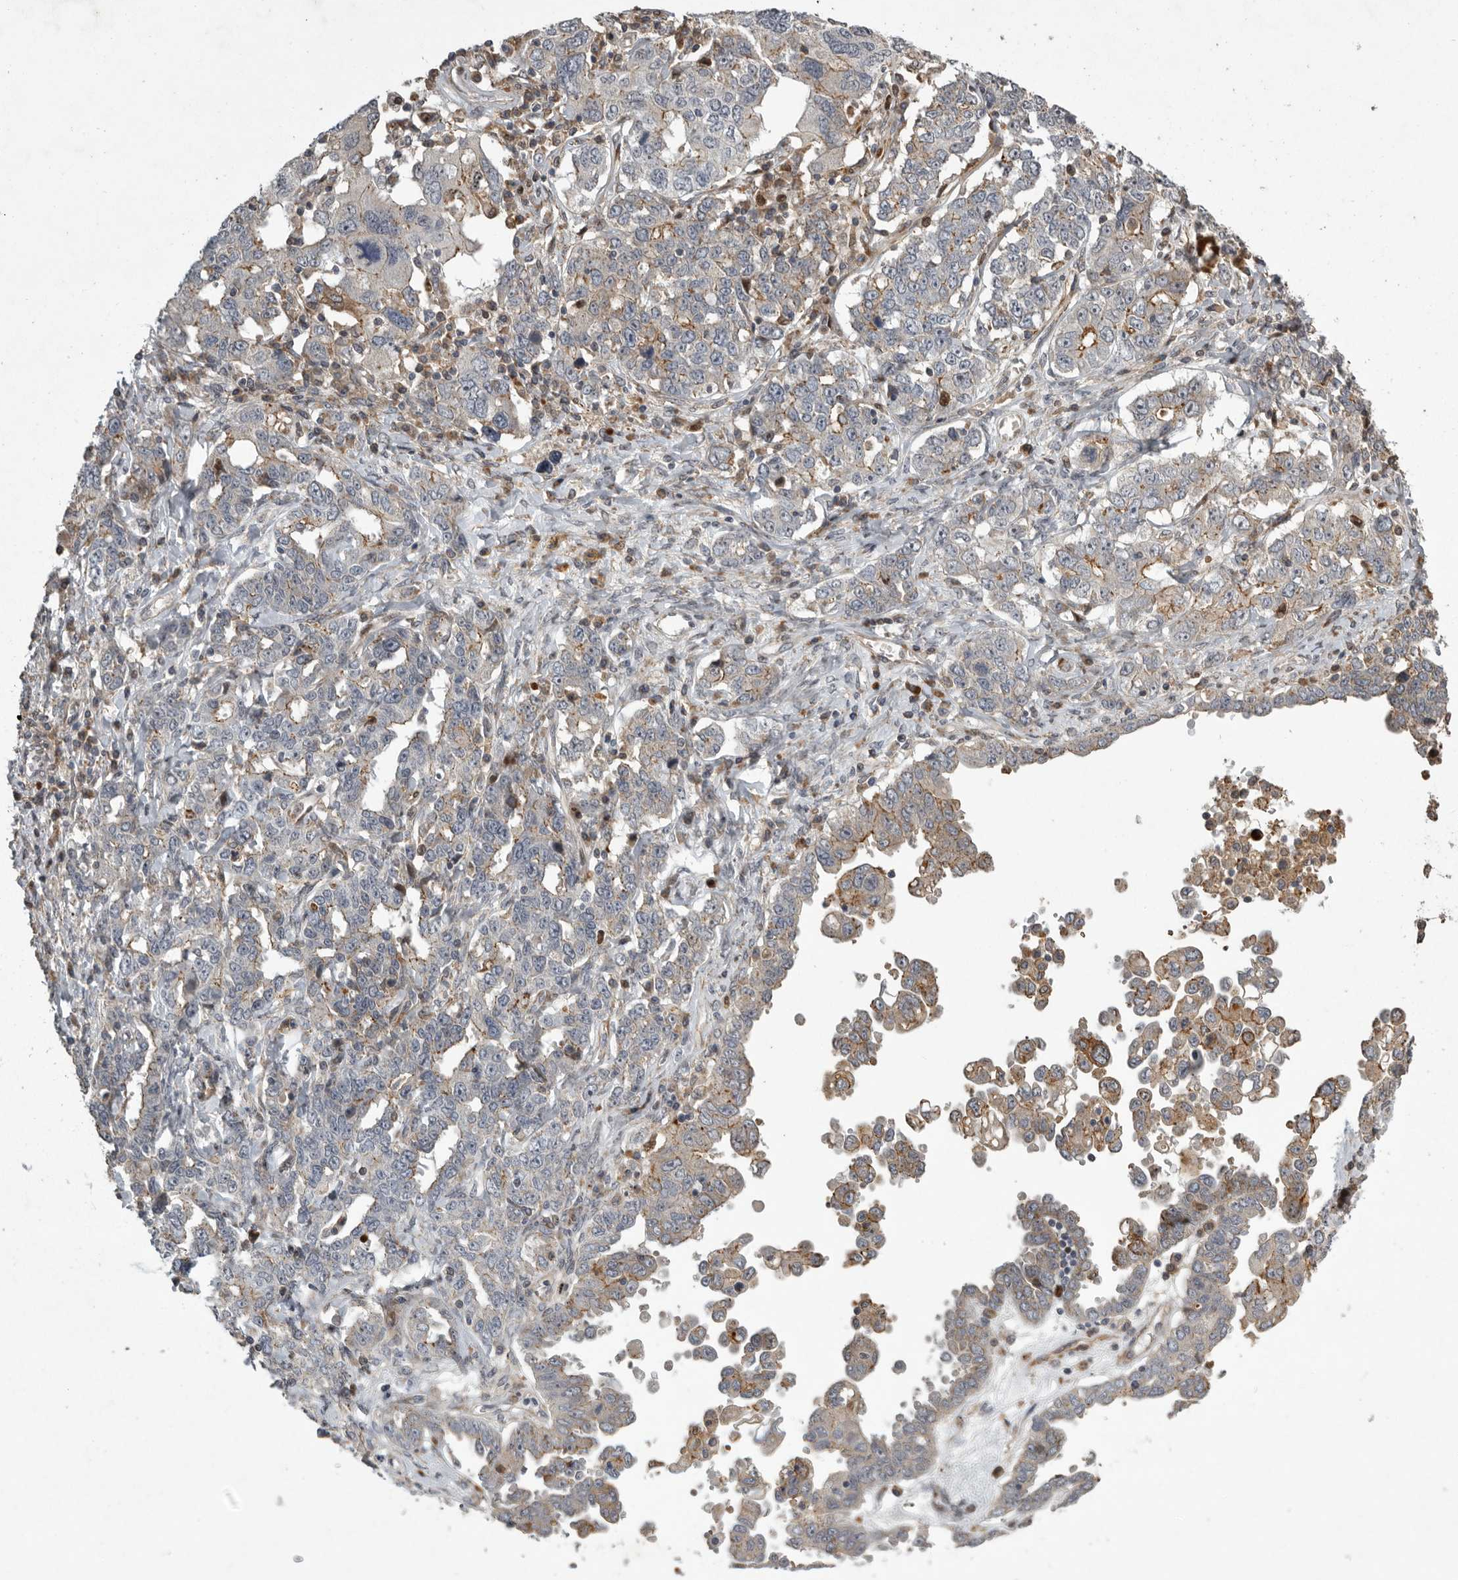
{"staining": {"intensity": "moderate", "quantity": "25%-75%", "location": "cytoplasmic/membranous"}, "tissue": "ovarian cancer", "cell_type": "Tumor cells", "image_type": "cancer", "snomed": [{"axis": "morphology", "description": "Carcinoma, endometroid"}, {"axis": "topography", "description": "Ovary"}], "caption": "Human ovarian cancer stained for a protein (brown) displays moderate cytoplasmic/membranous positive staining in about 25%-75% of tumor cells.", "gene": "MPDZ", "patient": {"sex": "female", "age": 62}}